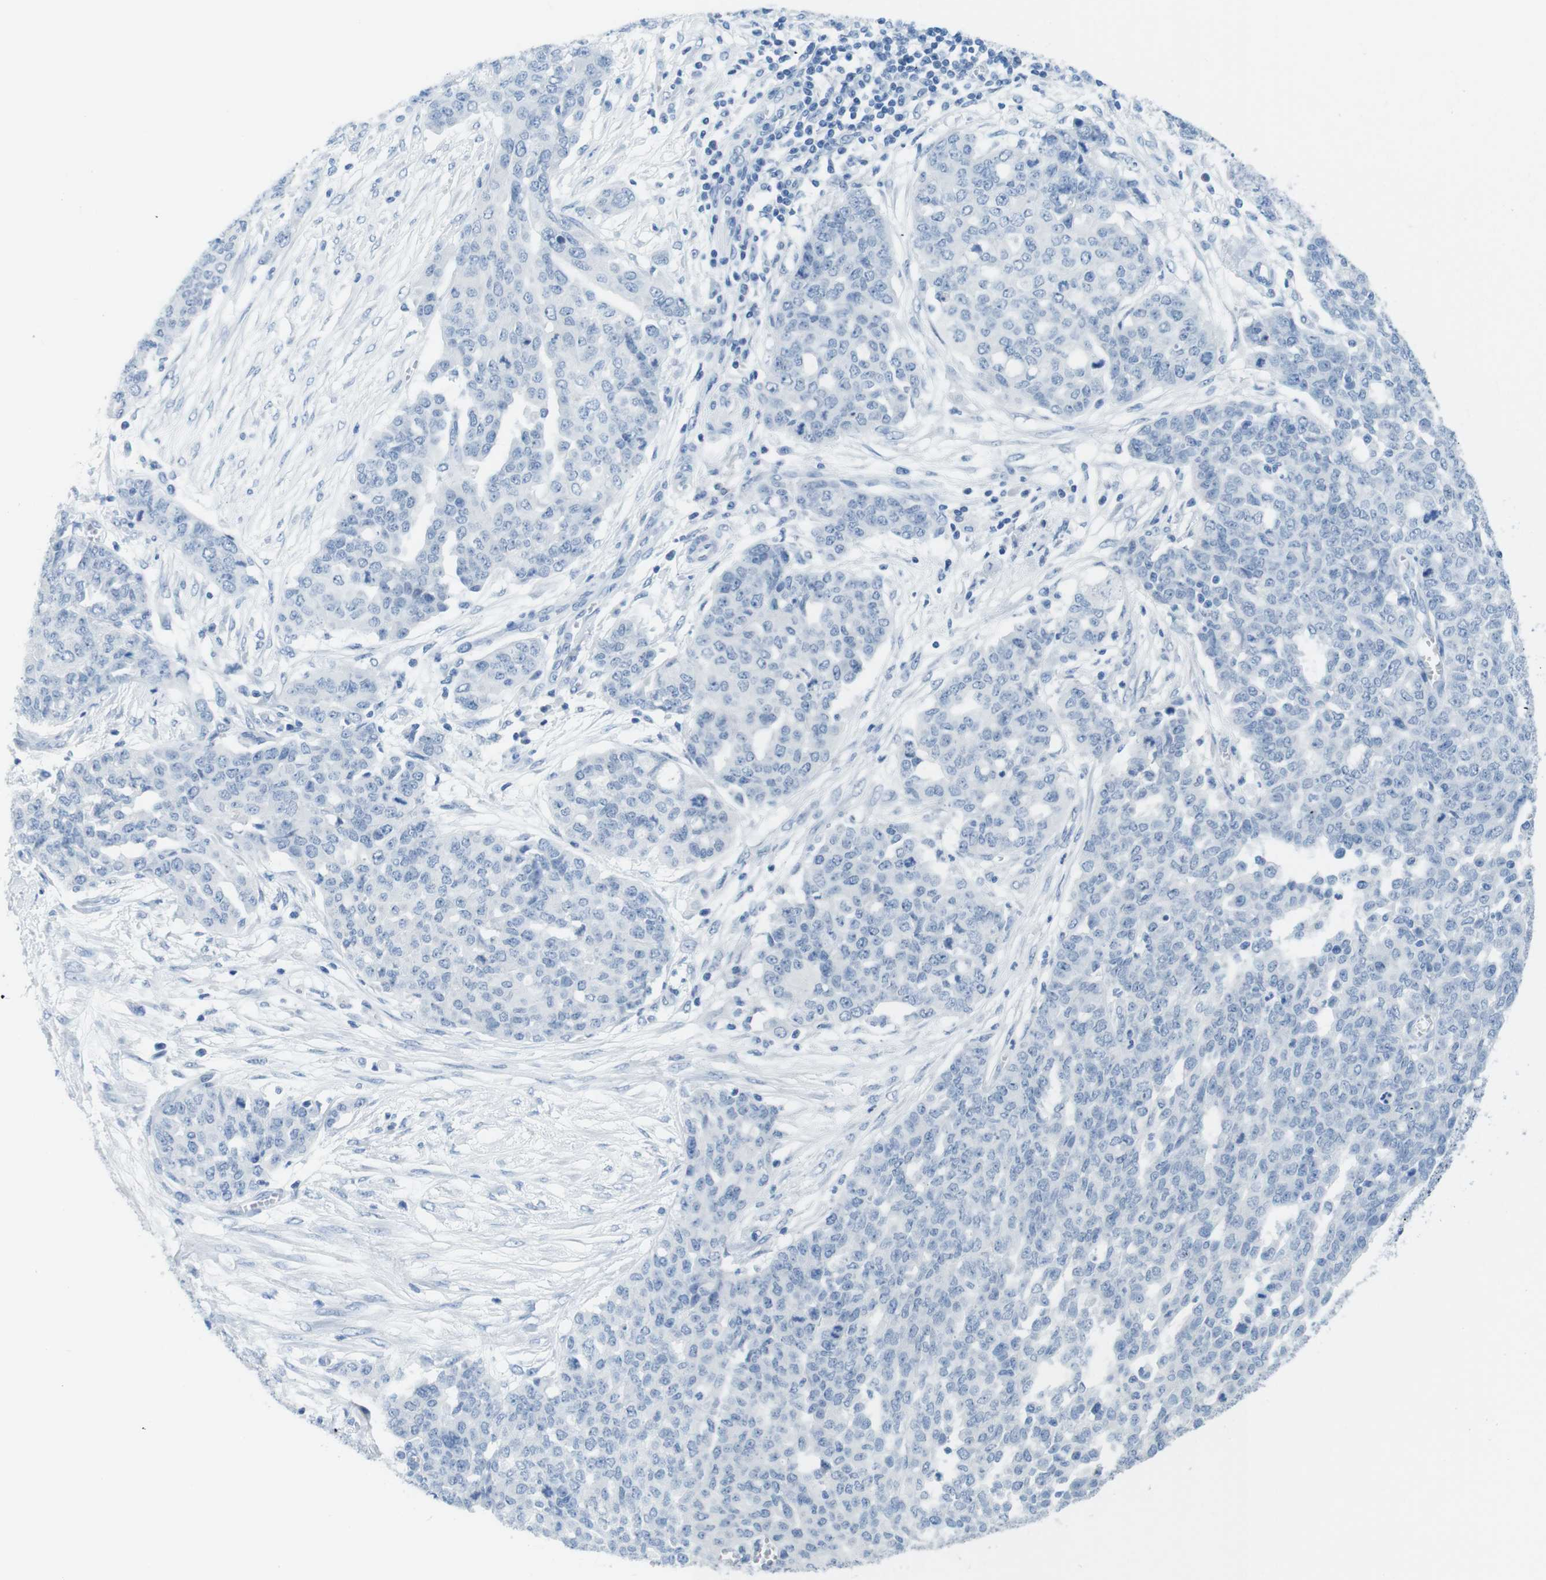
{"staining": {"intensity": "negative", "quantity": "none", "location": "none"}, "tissue": "ovarian cancer", "cell_type": "Tumor cells", "image_type": "cancer", "snomed": [{"axis": "morphology", "description": "Cystadenocarcinoma, serous, NOS"}, {"axis": "topography", "description": "Soft tissue"}, {"axis": "topography", "description": "Ovary"}], "caption": "A photomicrograph of human serous cystadenocarcinoma (ovarian) is negative for staining in tumor cells.", "gene": "OPN1SW", "patient": {"sex": "female", "age": 57}}